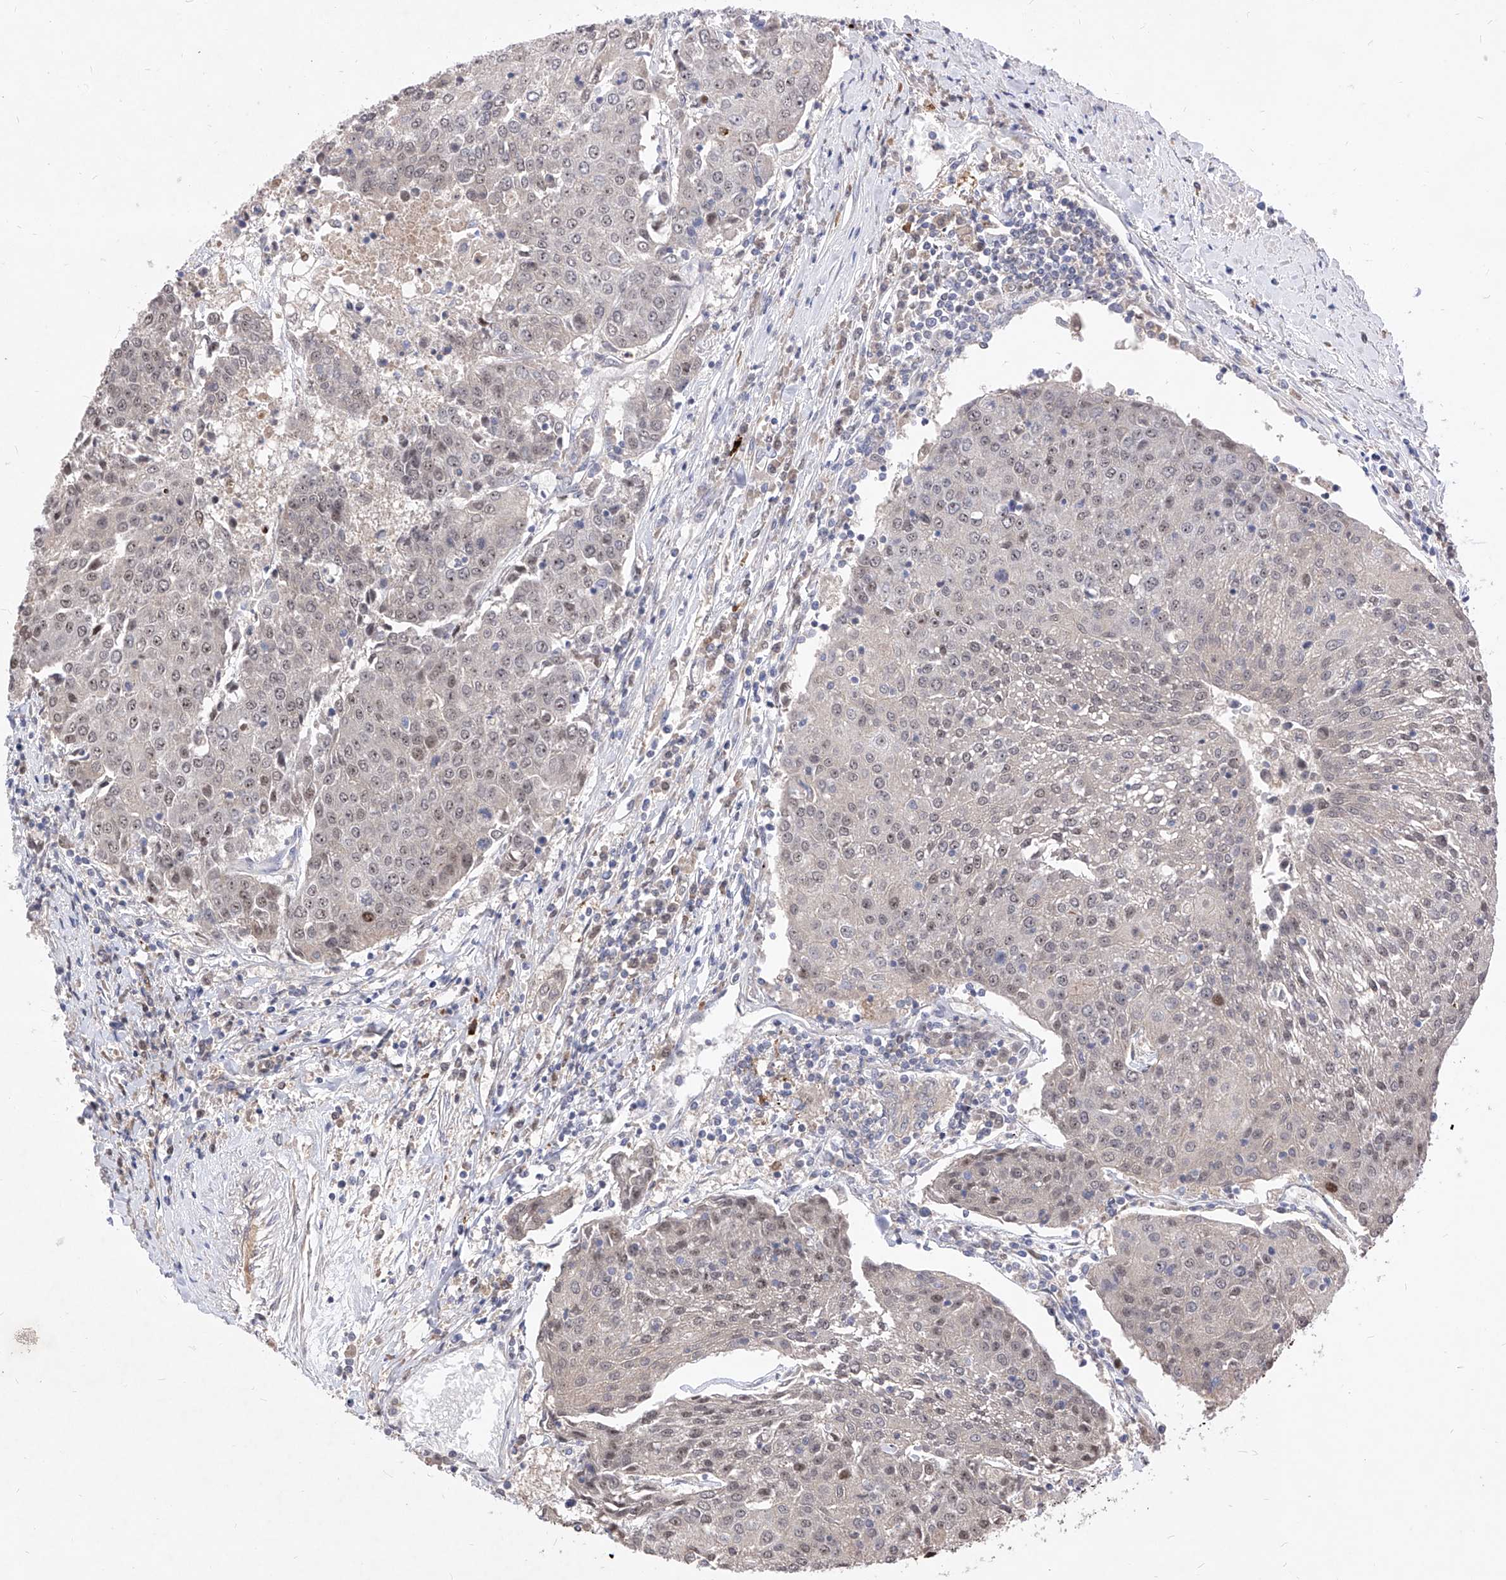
{"staining": {"intensity": "weak", "quantity": ">75%", "location": "nuclear"}, "tissue": "urothelial cancer", "cell_type": "Tumor cells", "image_type": "cancer", "snomed": [{"axis": "morphology", "description": "Urothelial carcinoma, High grade"}, {"axis": "topography", "description": "Urinary bladder"}], "caption": "Protein staining of urothelial cancer tissue demonstrates weak nuclear positivity in approximately >75% of tumor cells.", "gene": "LGR4", "patient": {"sex": "female", "age": 85}}